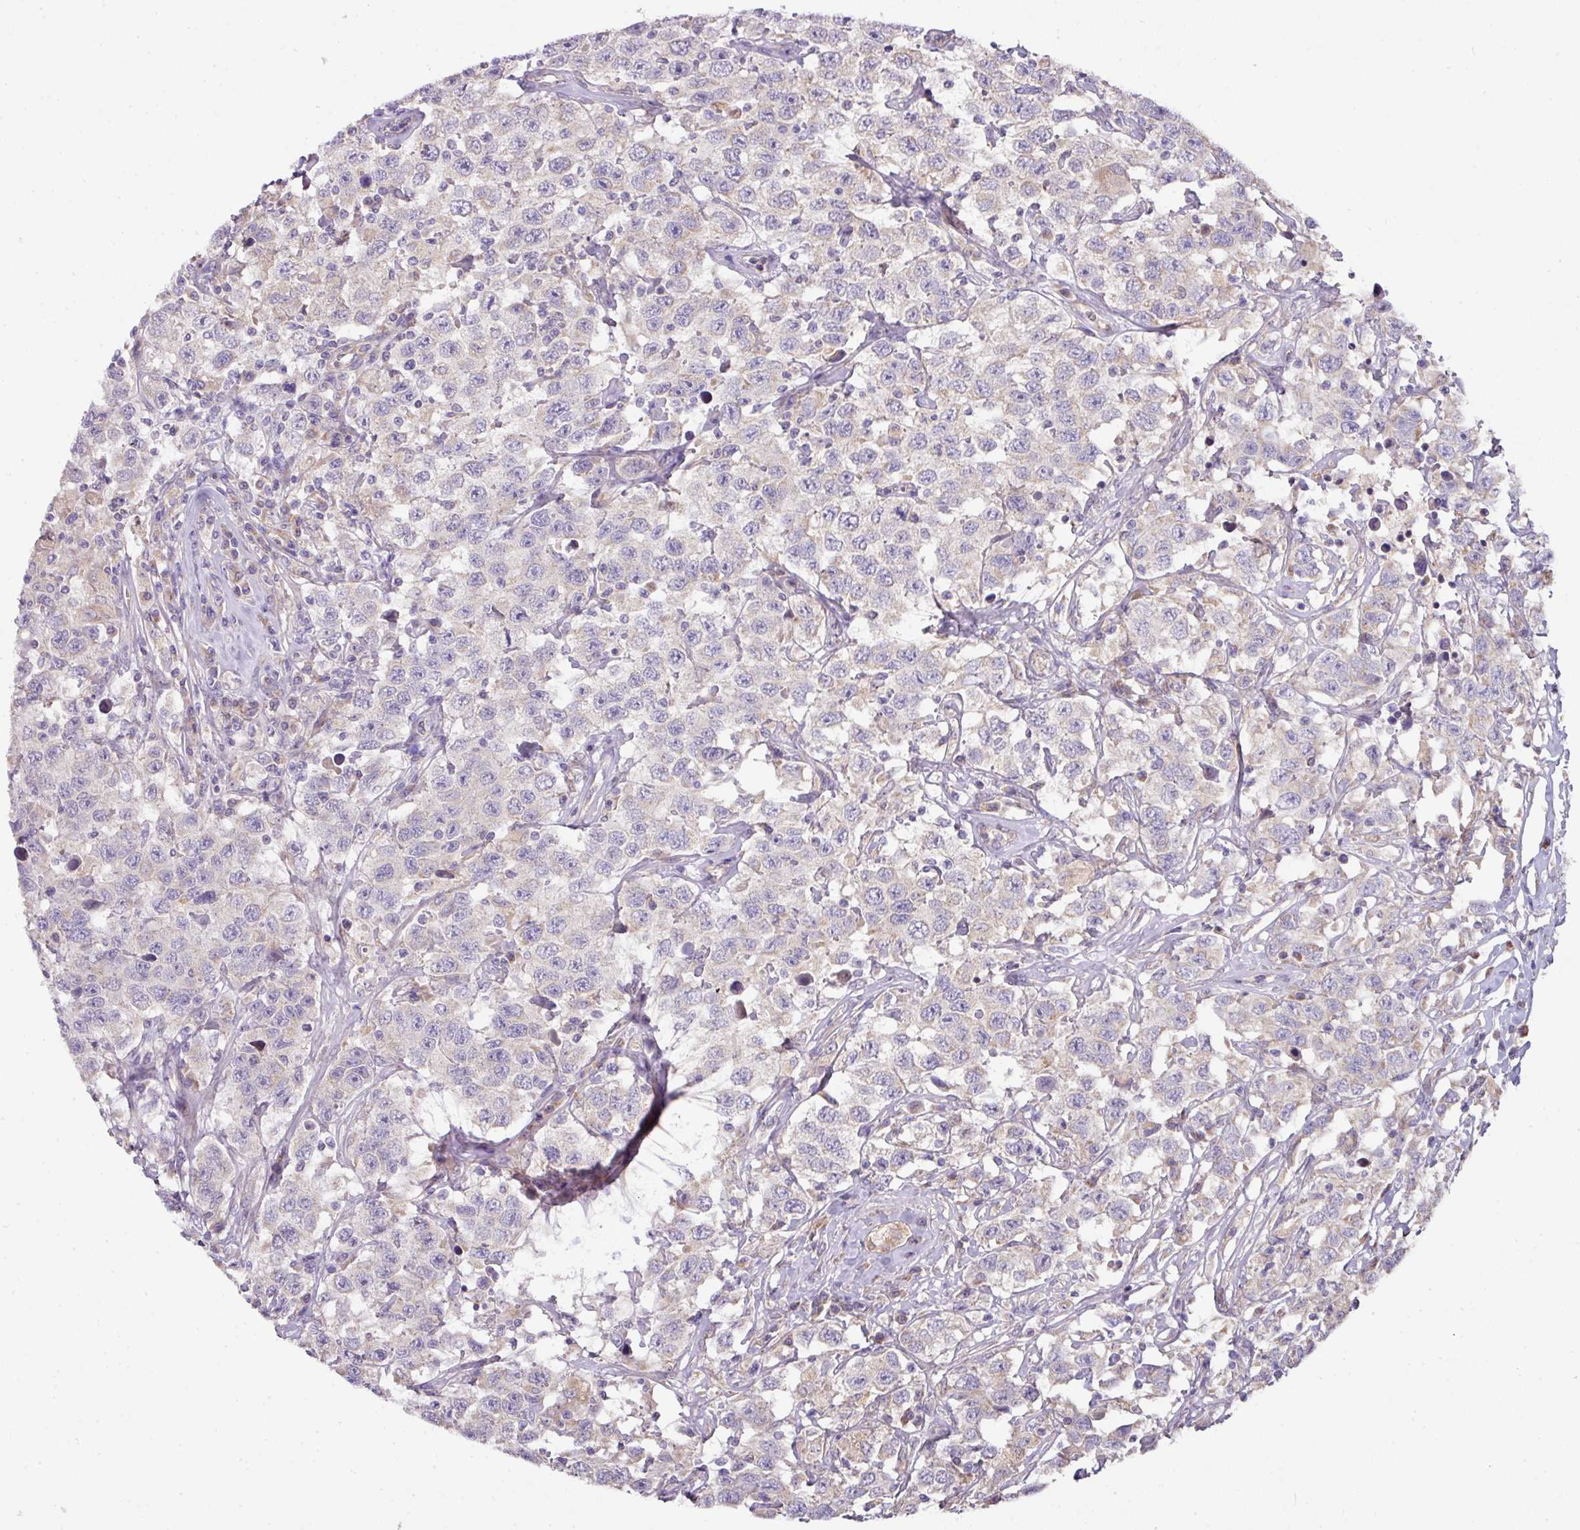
{"staining": {"intensity": "negative", "quantity": "none", "location": "none"}, "tissue": "testis cancer", "cell_type": "Tumor cells", "image_type": "cancer", "snomed": [{"axis": "morphology", "description": "Seminoma, NOS"}, {"axis": "topography", "description": "Testis"}], "caption": "Immunohistochemical staining of human testis seminoma exhibits no significant staining in tumor cells.", "gene": "STK35", "patient": {"sex": "male", "age": 41}}